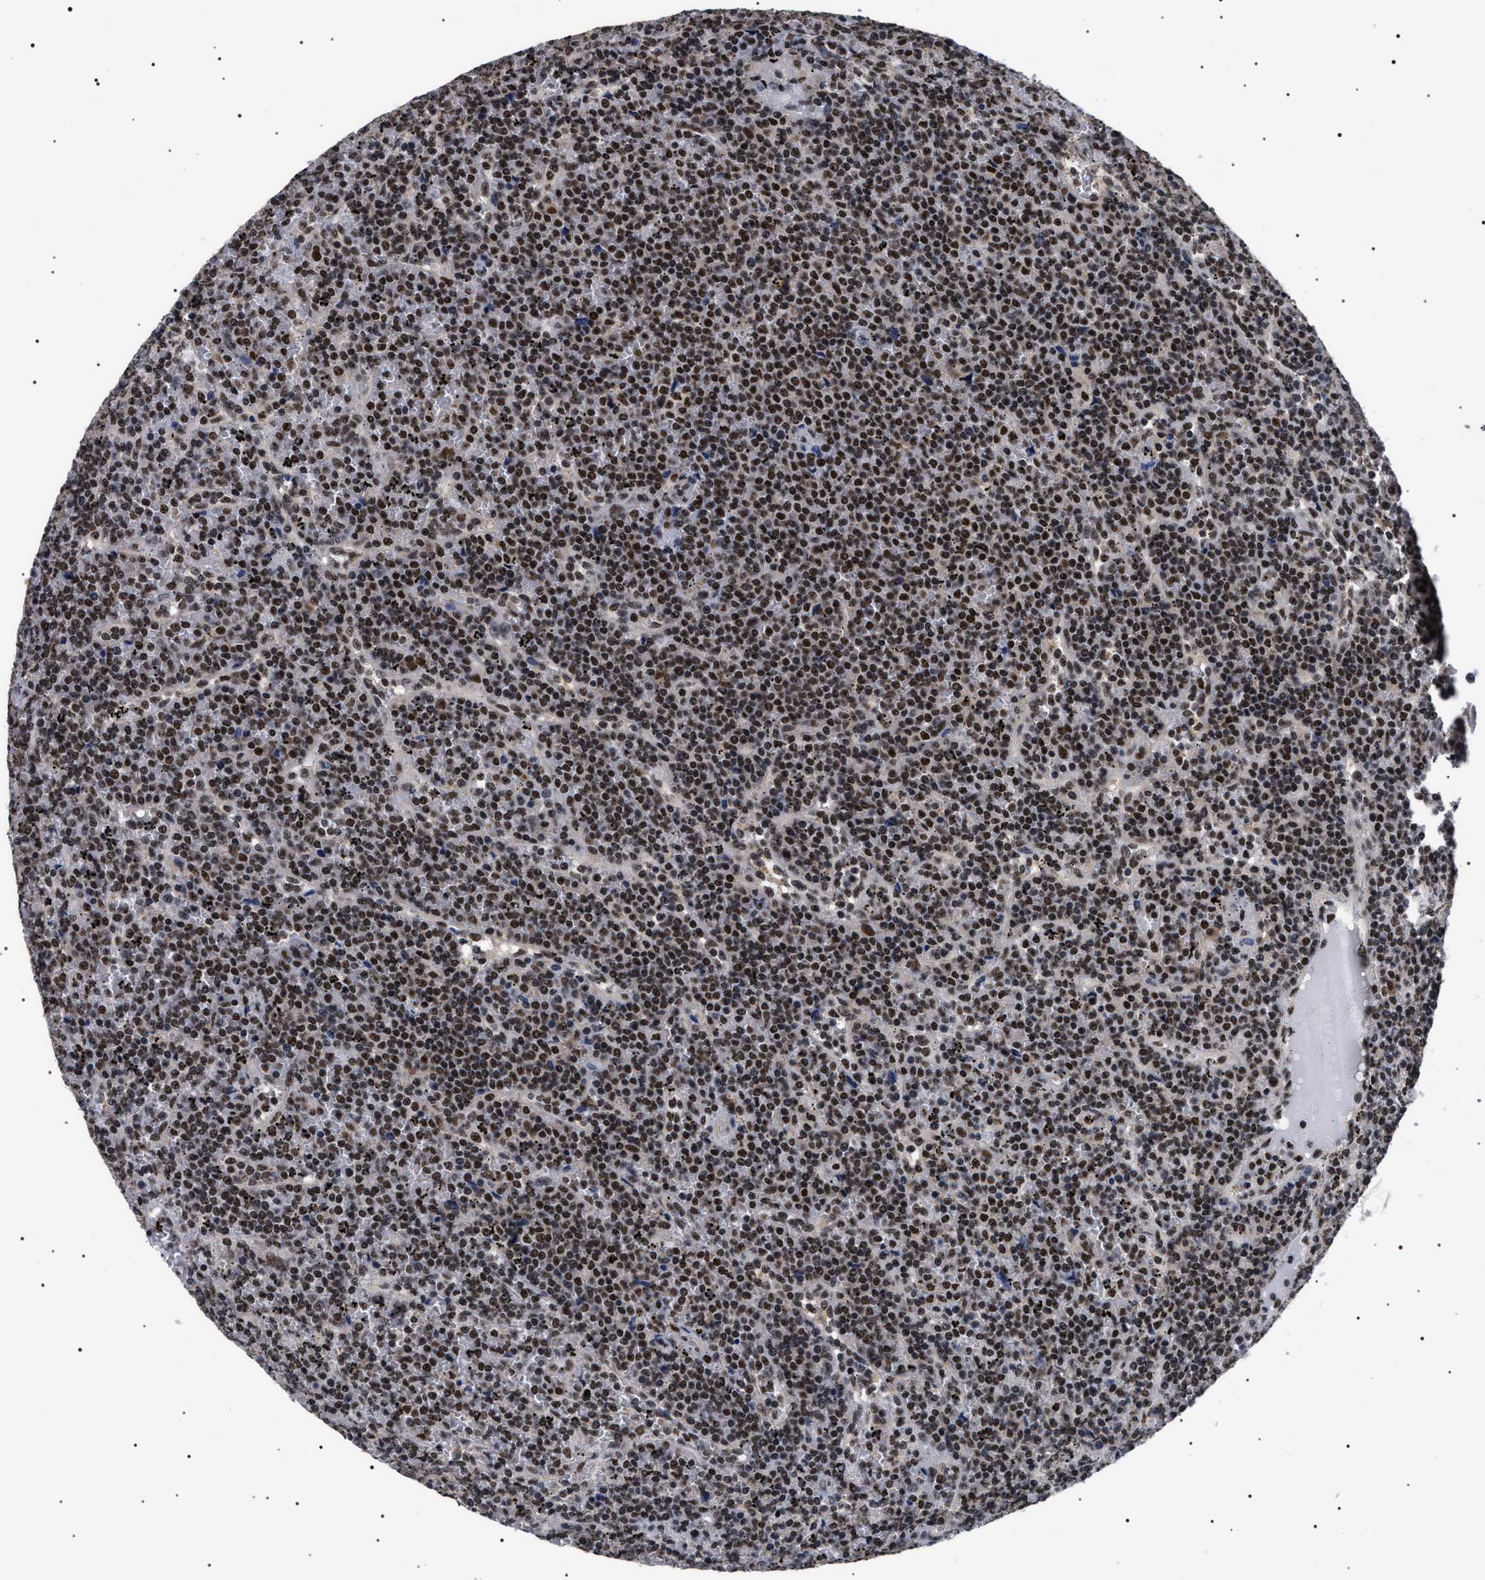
{"staining": {"intensity": "strong", "quantity": ">75%", "location": "nuclear"}, "tissue": "lymphoma", "cell_type": "Tumor cells", "image_type": "cancer", "snomed": [{"axis": "morphology", "description": "Malignant lymphoma, non-Hodgkin's type, Low grade"}, {"axis": "topography", "description": "Spleen"}], "caption": "An image of human lymphoma stained for a protein shows strong nuclear brown staining in tumor cells.", "gene": "CAAP1", "patient": {"sex": "female", "age": 19}}